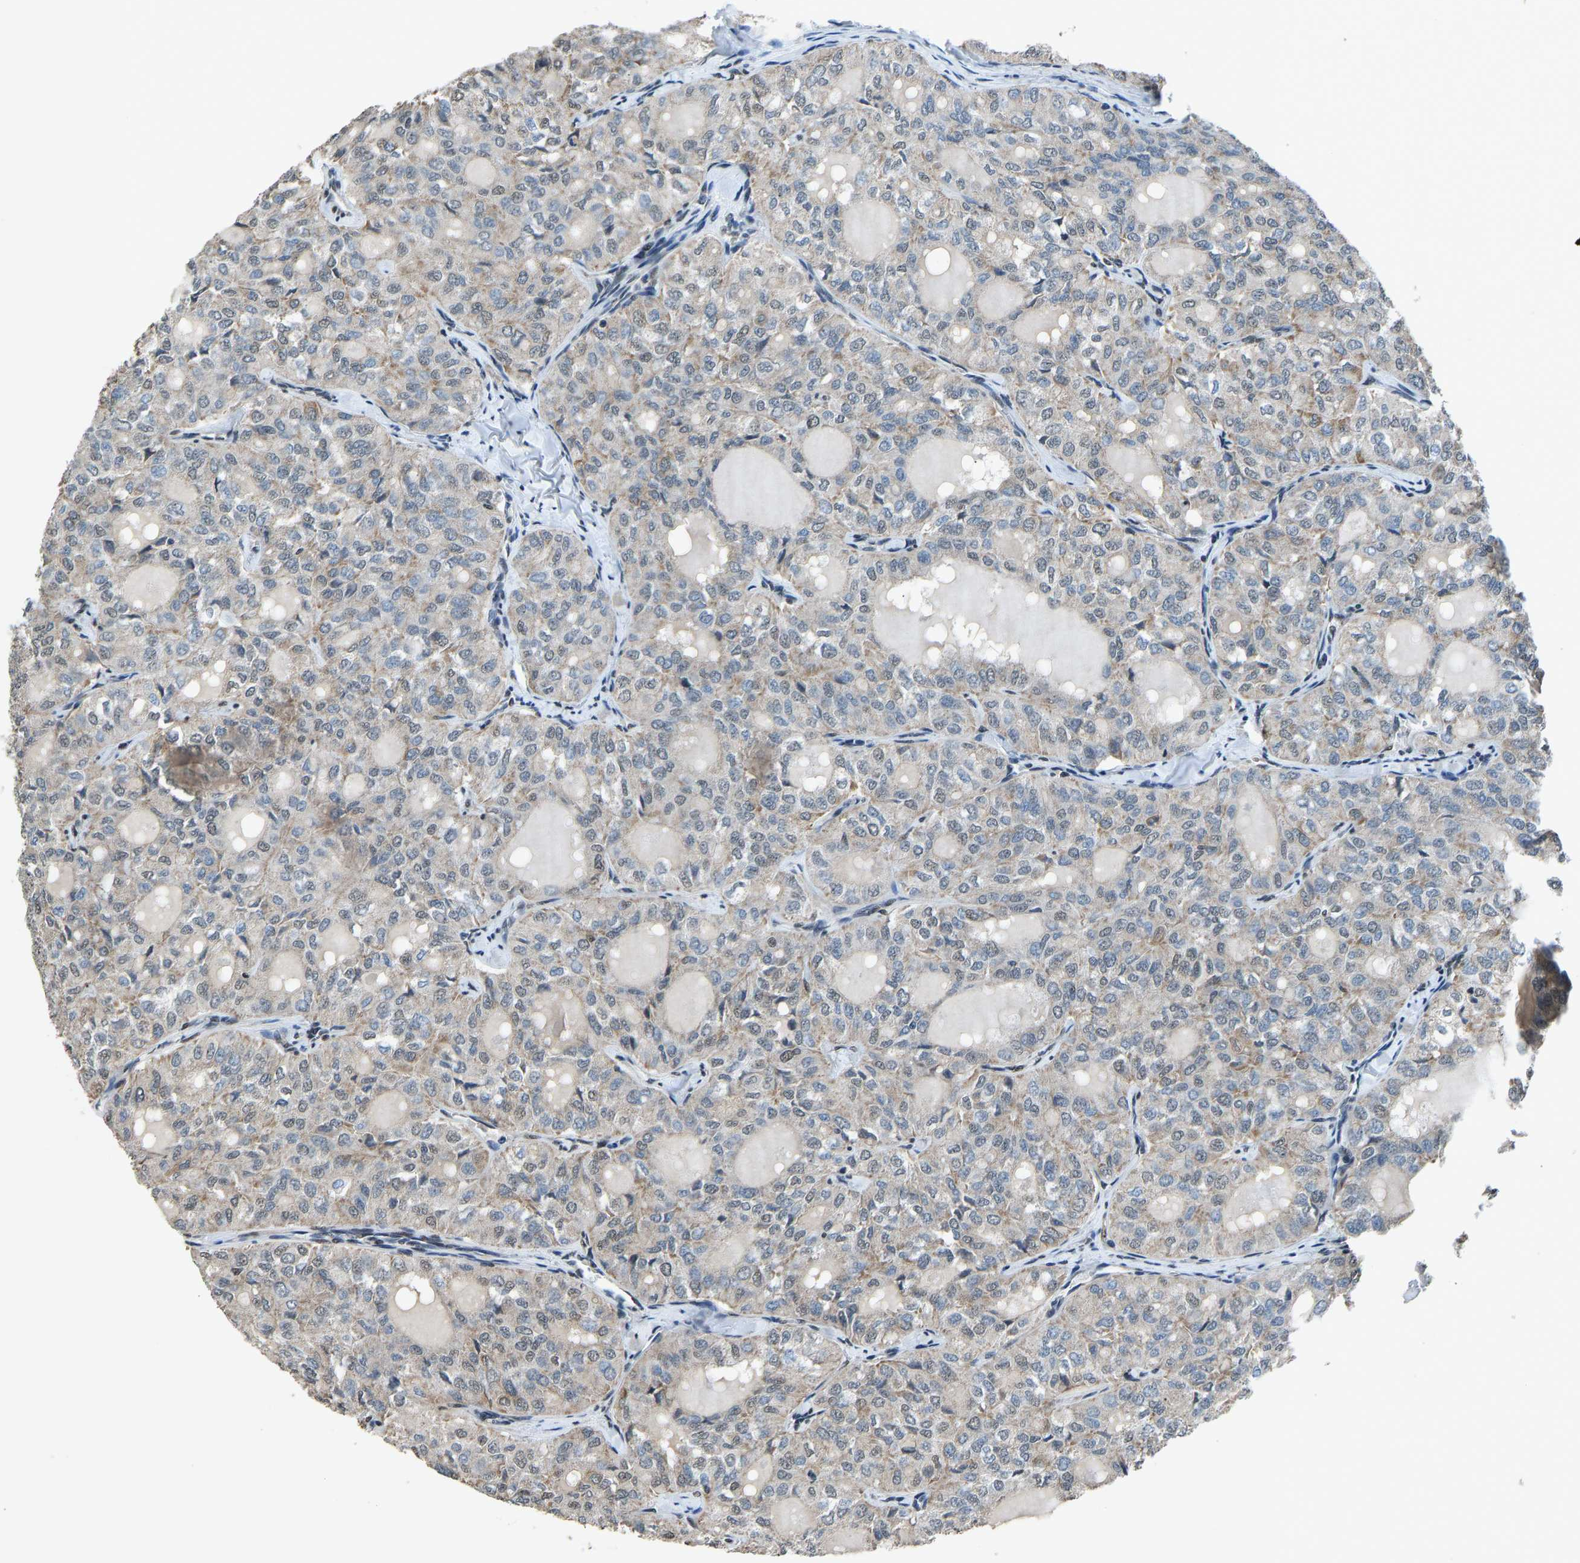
{"staining": {"intensity": "weak", "quantity": "<25%", "location": "cytoplasmic/membranous"}, "tissue": "thyroid cancer", "cell_type": "Tumor cells", "image_type": "cancer", "snomed": [{"axis": "morphology", "description": "Follicular adenoma carcinoma, NOS"}, {"axis": "topography", "description": "Thyroid gland"}], "caption": "This is an immunohistochemistry (IHC) image of human thyroid cancer. There is no staining in tumor cells.", "gene": "FOS", "patient": {"sex": "male", "age": 75}}